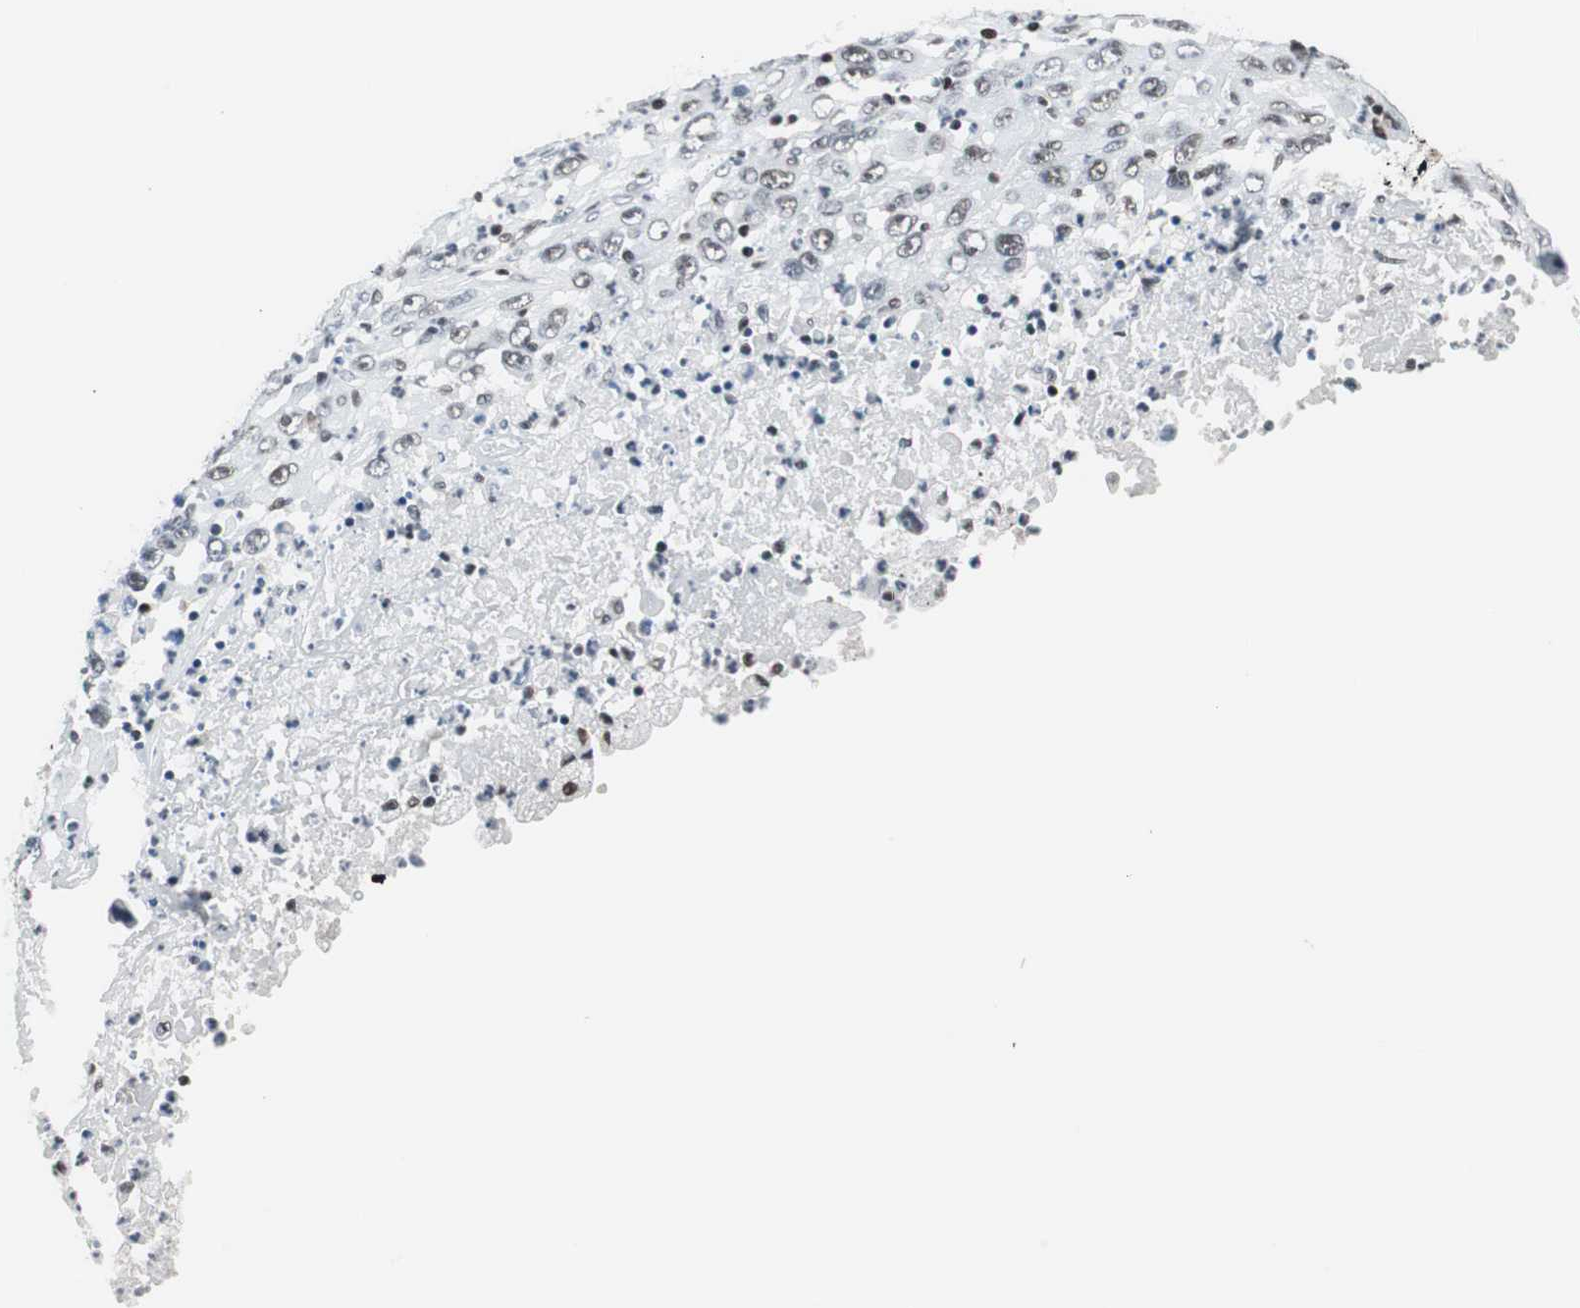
{"staining": {"intensity": "weak", "quantity": "25%-75%", "location": "nuclear"}, "tissue": "melanoma", "cell_type": "Tumor cells", "image_type": "cancer", "snomed": [{"axis": "morphology", "description": "Malignant melanoma, Metastatic site"}, {"axis": "topography", "description": "Skin"}], "caption": "Immunohistochemistry (IHC) staining of melanoma, which demonstrates low levels of weak nuclear expression in about 25%-75% of tumor cells indicating weak nuclear protein positivity. The staining was performed using DAB (brown) for protein detection and nuclei were counterstained in hematoxylin (blue).", "gene": "RAD9A", "patient": {"sex": "female", "age": 56}}